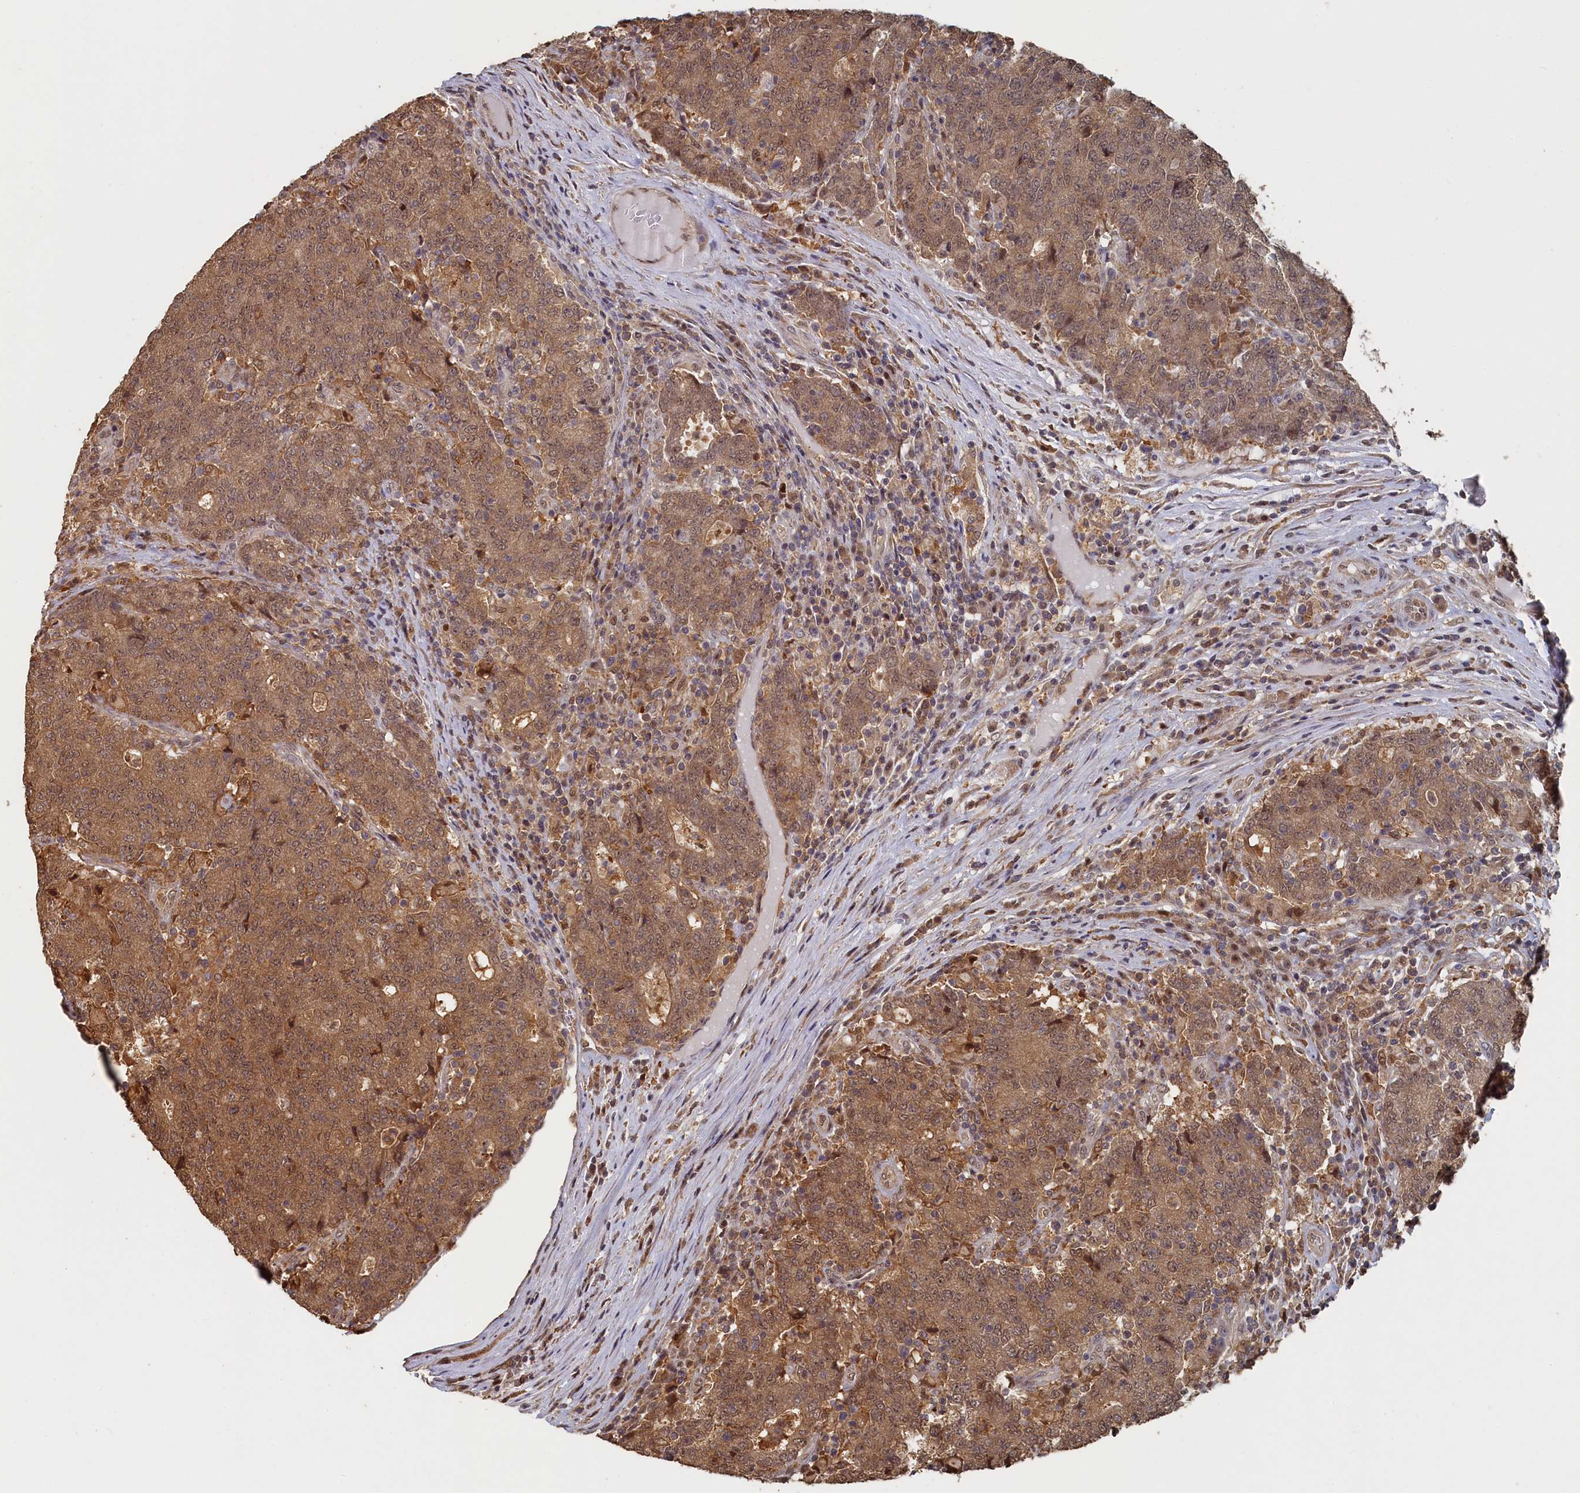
{"staining": {"intensity": "moderate", "quantity": ">75%", "location": "cytoplasmic/membranous,nuclear"}, "tissue": "colorectal cancer", "cell_type": "Tumor cells", "image_type": "cancer", "snomed": [{"axis": "morphology", "description": "Adenocarcinoma, NOS"}, {"axis": "topography", "description": "Colon"}], "caption": "Protein staining of colorectal adenocarcinoma tissue exhibits moderate cytoplasmic/membranous and nuclear expression in about >75% of tumor cells. Nuclei are stained in blue.", "gene": "UCHL3", "patient": {"sex": "female", "age": 75}}